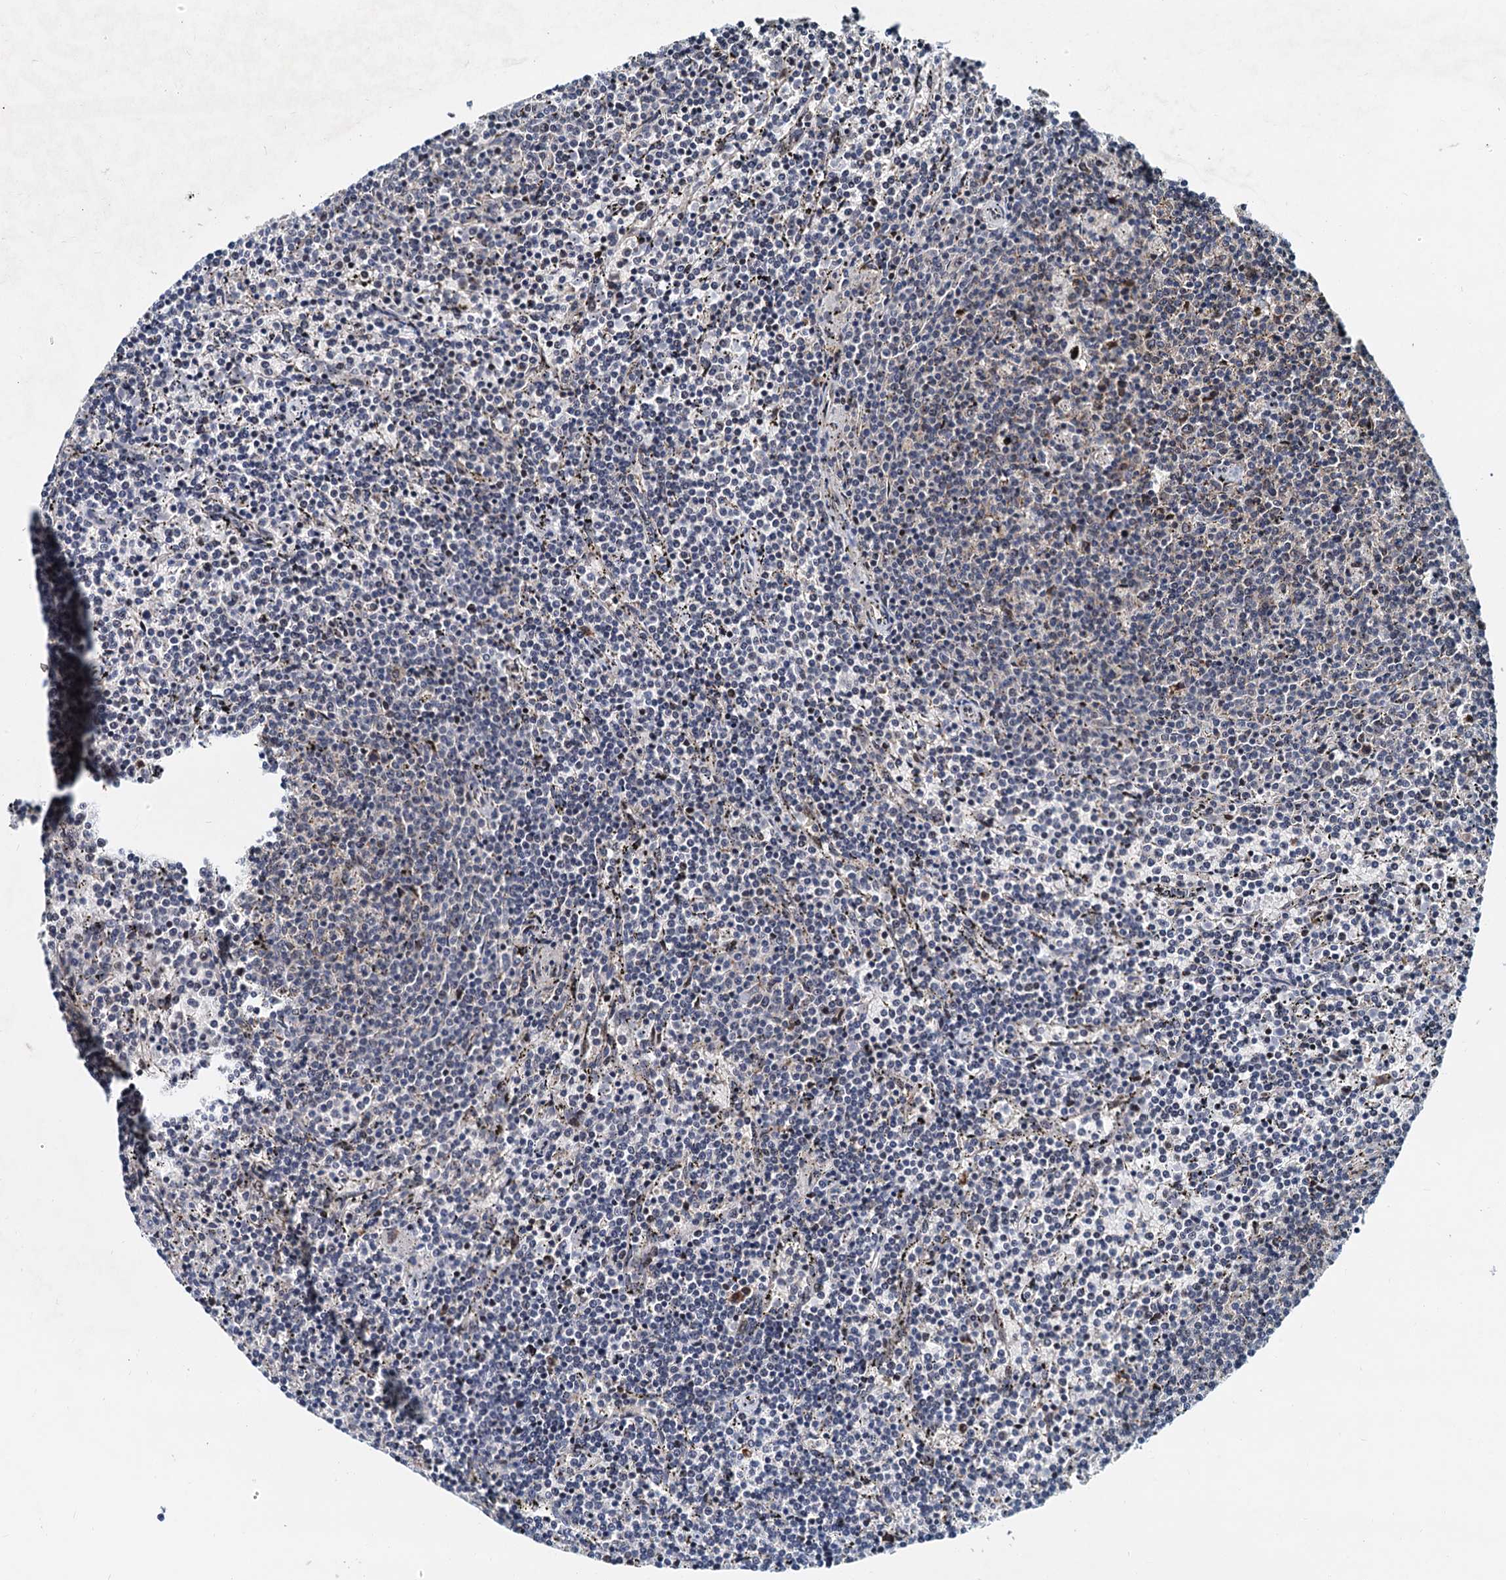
{"staining": {"intensity": "negative", "quantity": "none", "location": "none"}, "tissue": "lymphoma", "cell_type": "Tumor cells", "image_type": "cancer", "snomed": [{"axis": "morphology", "description": "Malignant lymphoma, non-Hodgkin's type, Low grade"}, {"axis": "topography", "description": "Spleen"}], "caption": "The image exhibits no significant staining in tumor cells of lymphoma.", "gene": "DNAJC21", "patient": {"sex": "female", "age": 50}}